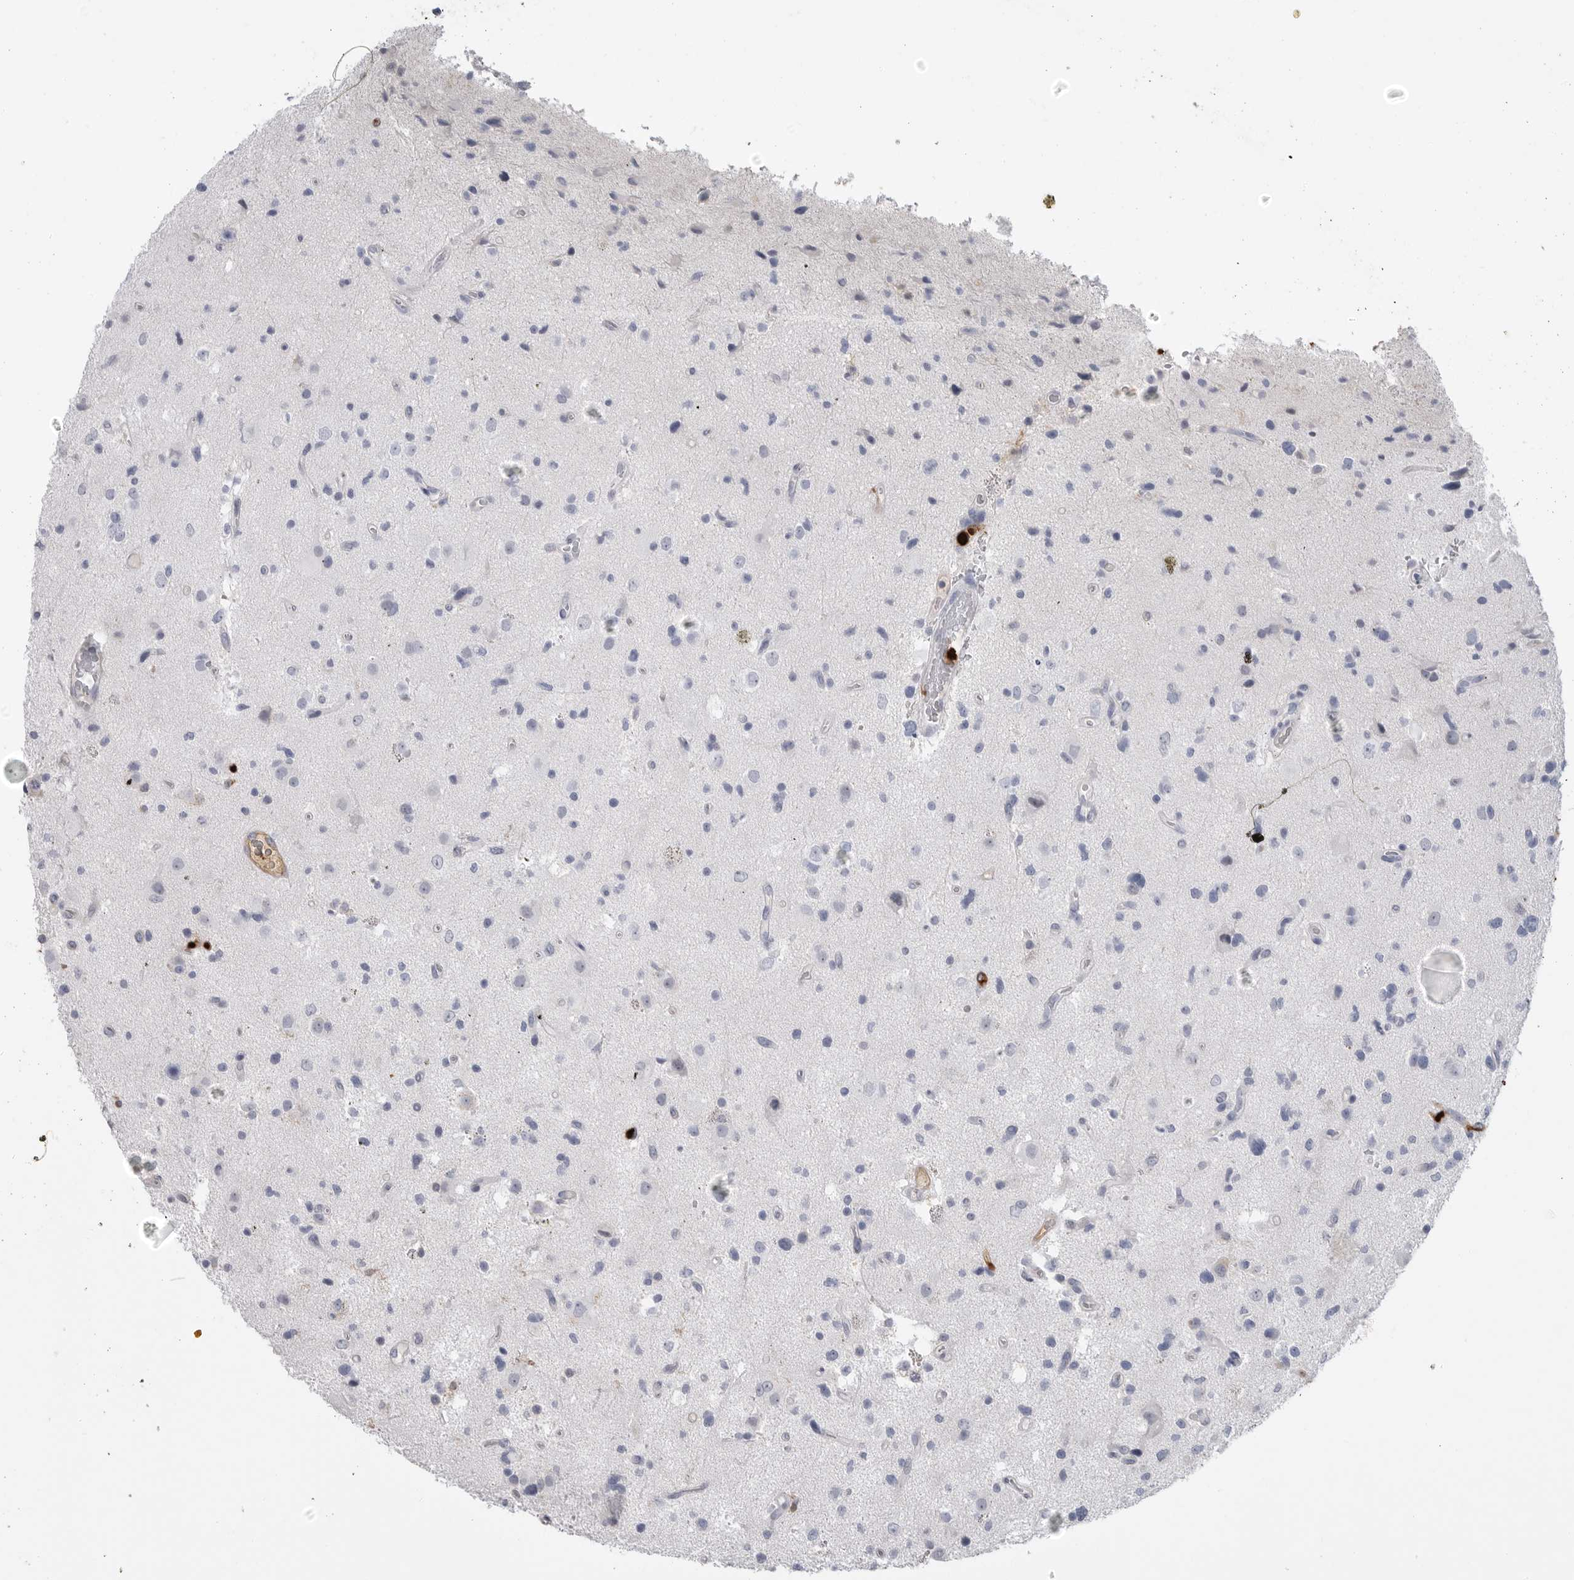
{"staining": {"intensity": "negative", "quantity": "none", "location": "none"}, "tissue": "glioma", "cell_type": "Tumor cells", "image_type": "cancer", "snomed": [{"axis": "morphology", "description": "Glioma, malignant, High grade"}, {"axis": "topography", "description": "Brain"}], "caption": "Tumor cells are negative for brown protein staining in high-grade glioma (malignant).", "gene": "CYB561D1", "patient": {"sex": "male", "age": 33}}